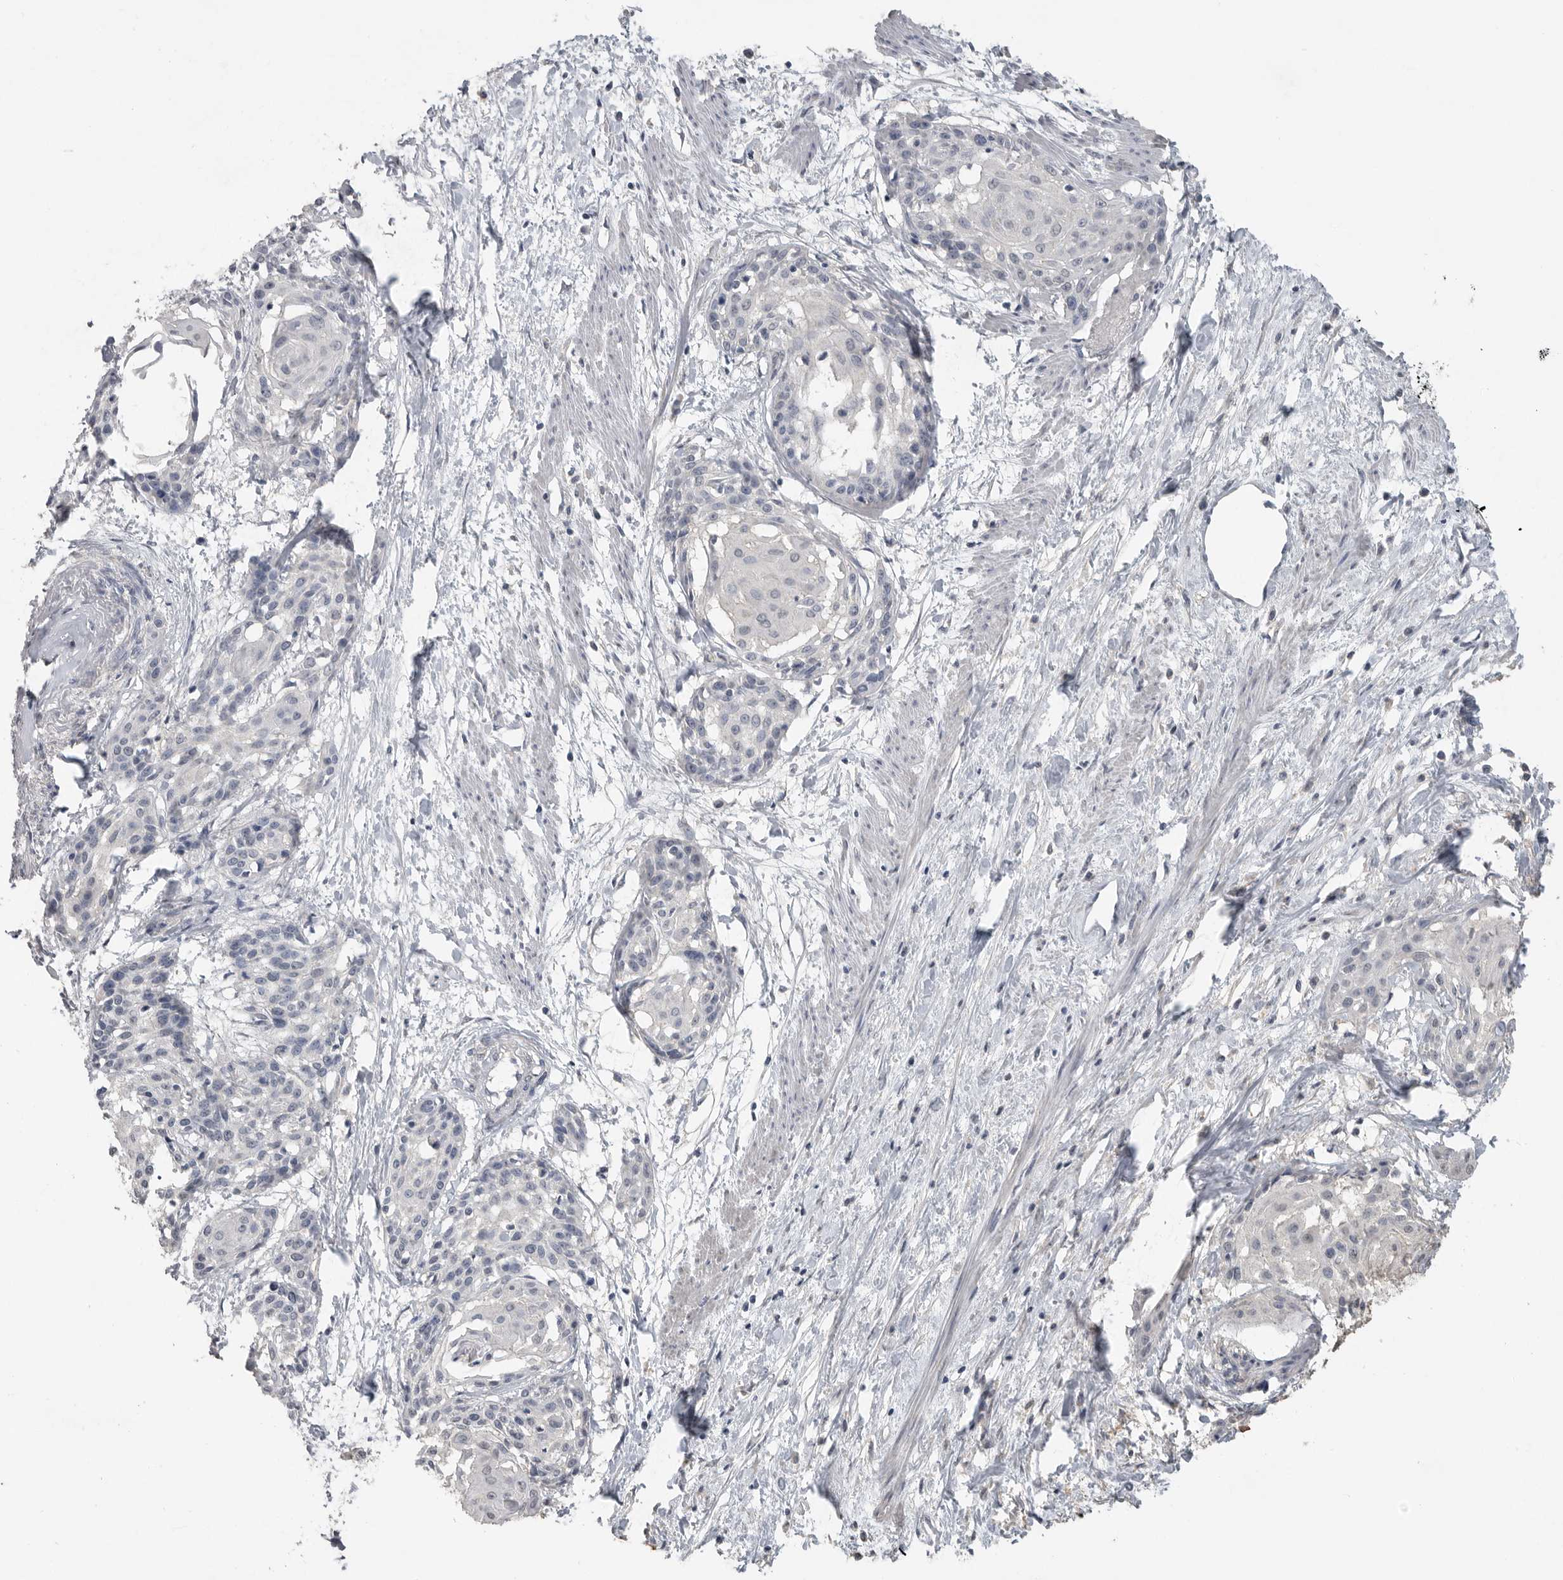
{"staining": {"intensity": "negative", "quantity": "none", "location": "none"}, "tissue": "cervical cancer", "cell_type": "Tumor cells", "image_type": "cancer", "snomed": [{"axis": "morphology", "description": "Squamous cell carcinoma, NOS"}, {"axis": "topography", "description": "Cervix"}], "caption": "Immunohistochemistry image of neoplastic tissue: human cervical squamous cell carcinoma stained with DAB shows no significant protein staining in tumor cells. The staining is performed using DAB brown chromogen with nuclei counter-stained in using hematoxylin.", "gene": "REG4", "patient": {"sex": "female", "age": 57}}